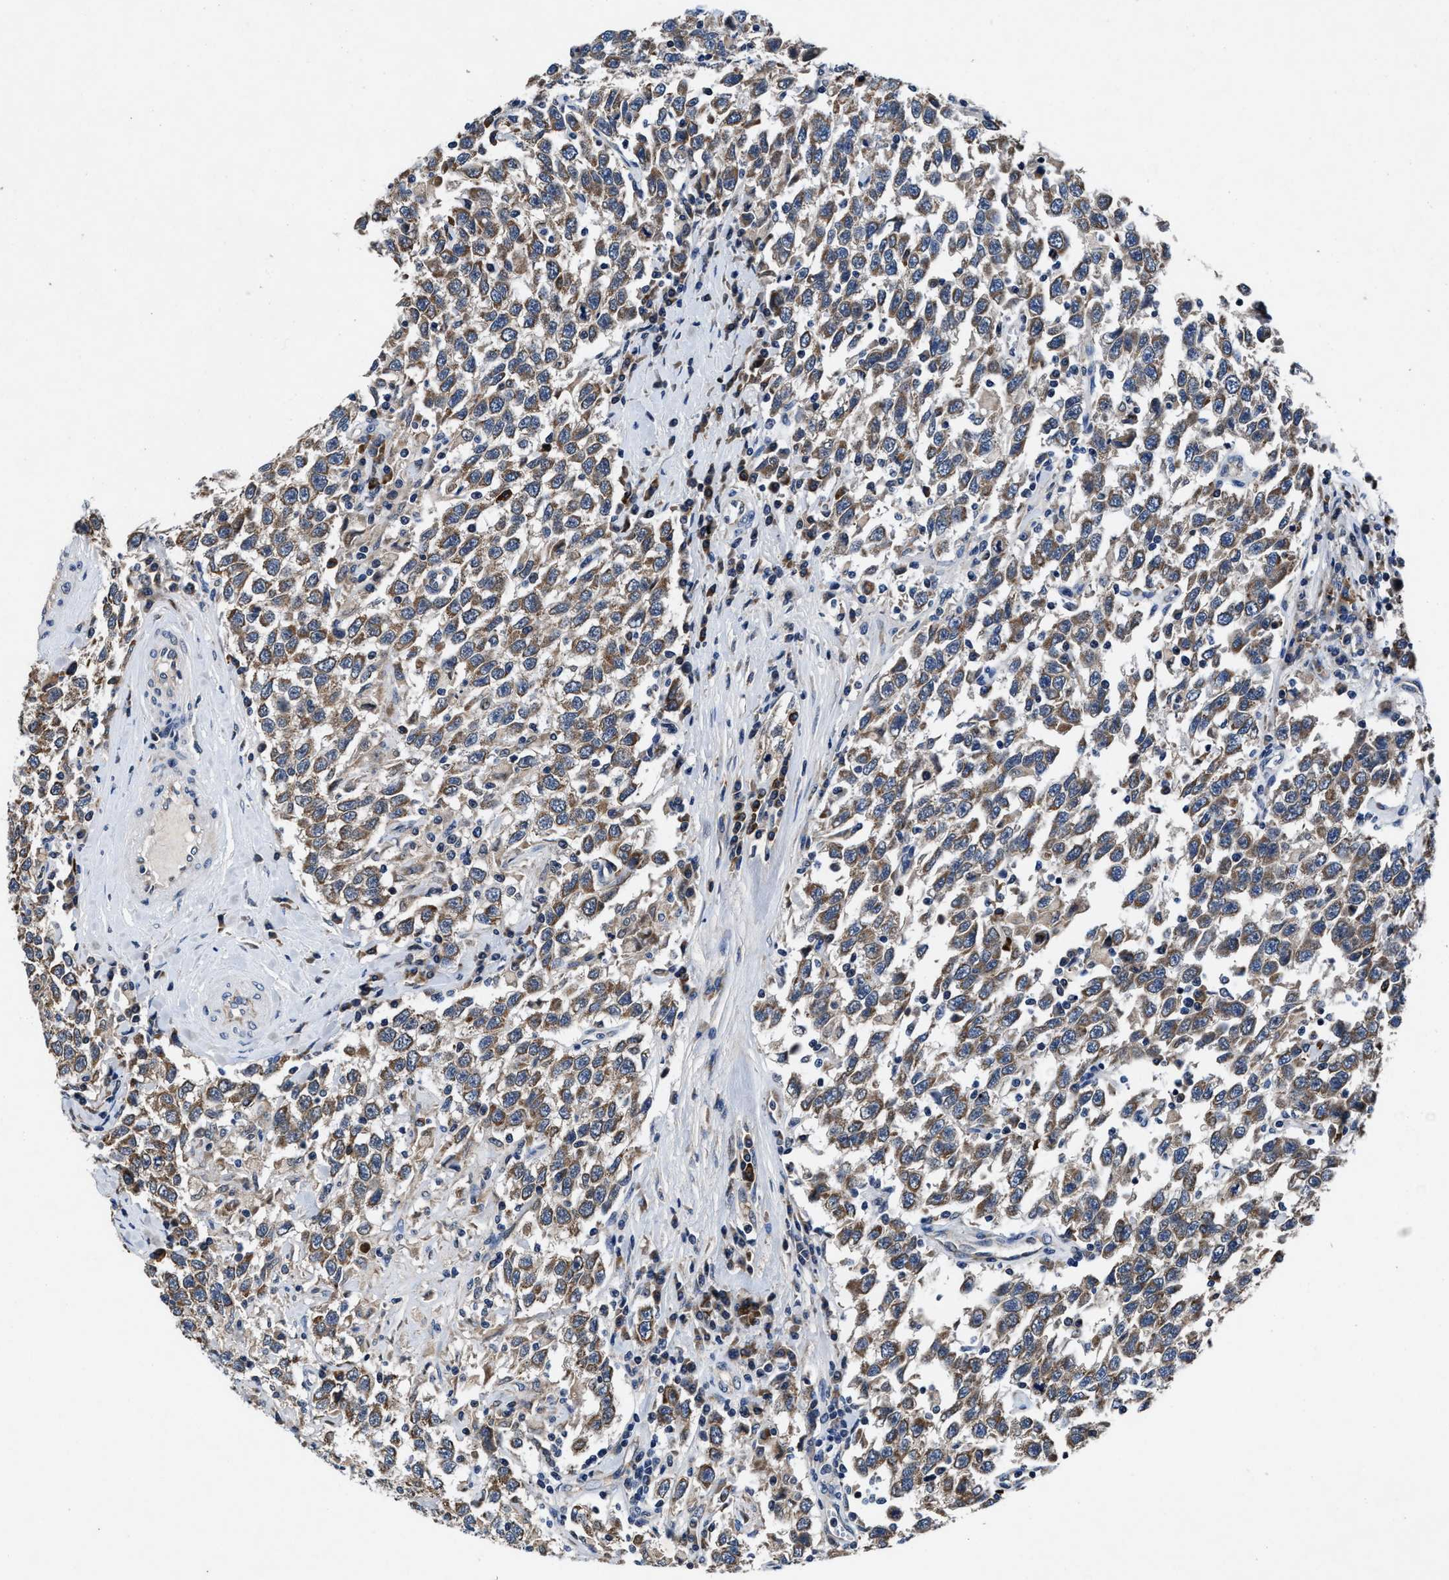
{"staining": {"intensity": "moderate", "quantity": ">75%", "location": "cytoplasmic/membranous"}, "tissue": "testis cancer", "cell_type": "Tumor cells", "image_type": "cancer", "snomed": [{"axis": "morphology", "description": "Seminoma, NOS"}, {"axis": "topography", "description": "Testis"}], "caption": "Testis cancer was stained to show a protein in brown. There is medium levels of moderate cytoplasmic/membranous positivity in about >75% of tumor cells.", "gene": "TMEM53", "patient": {"sex": "male", "age": 41}}